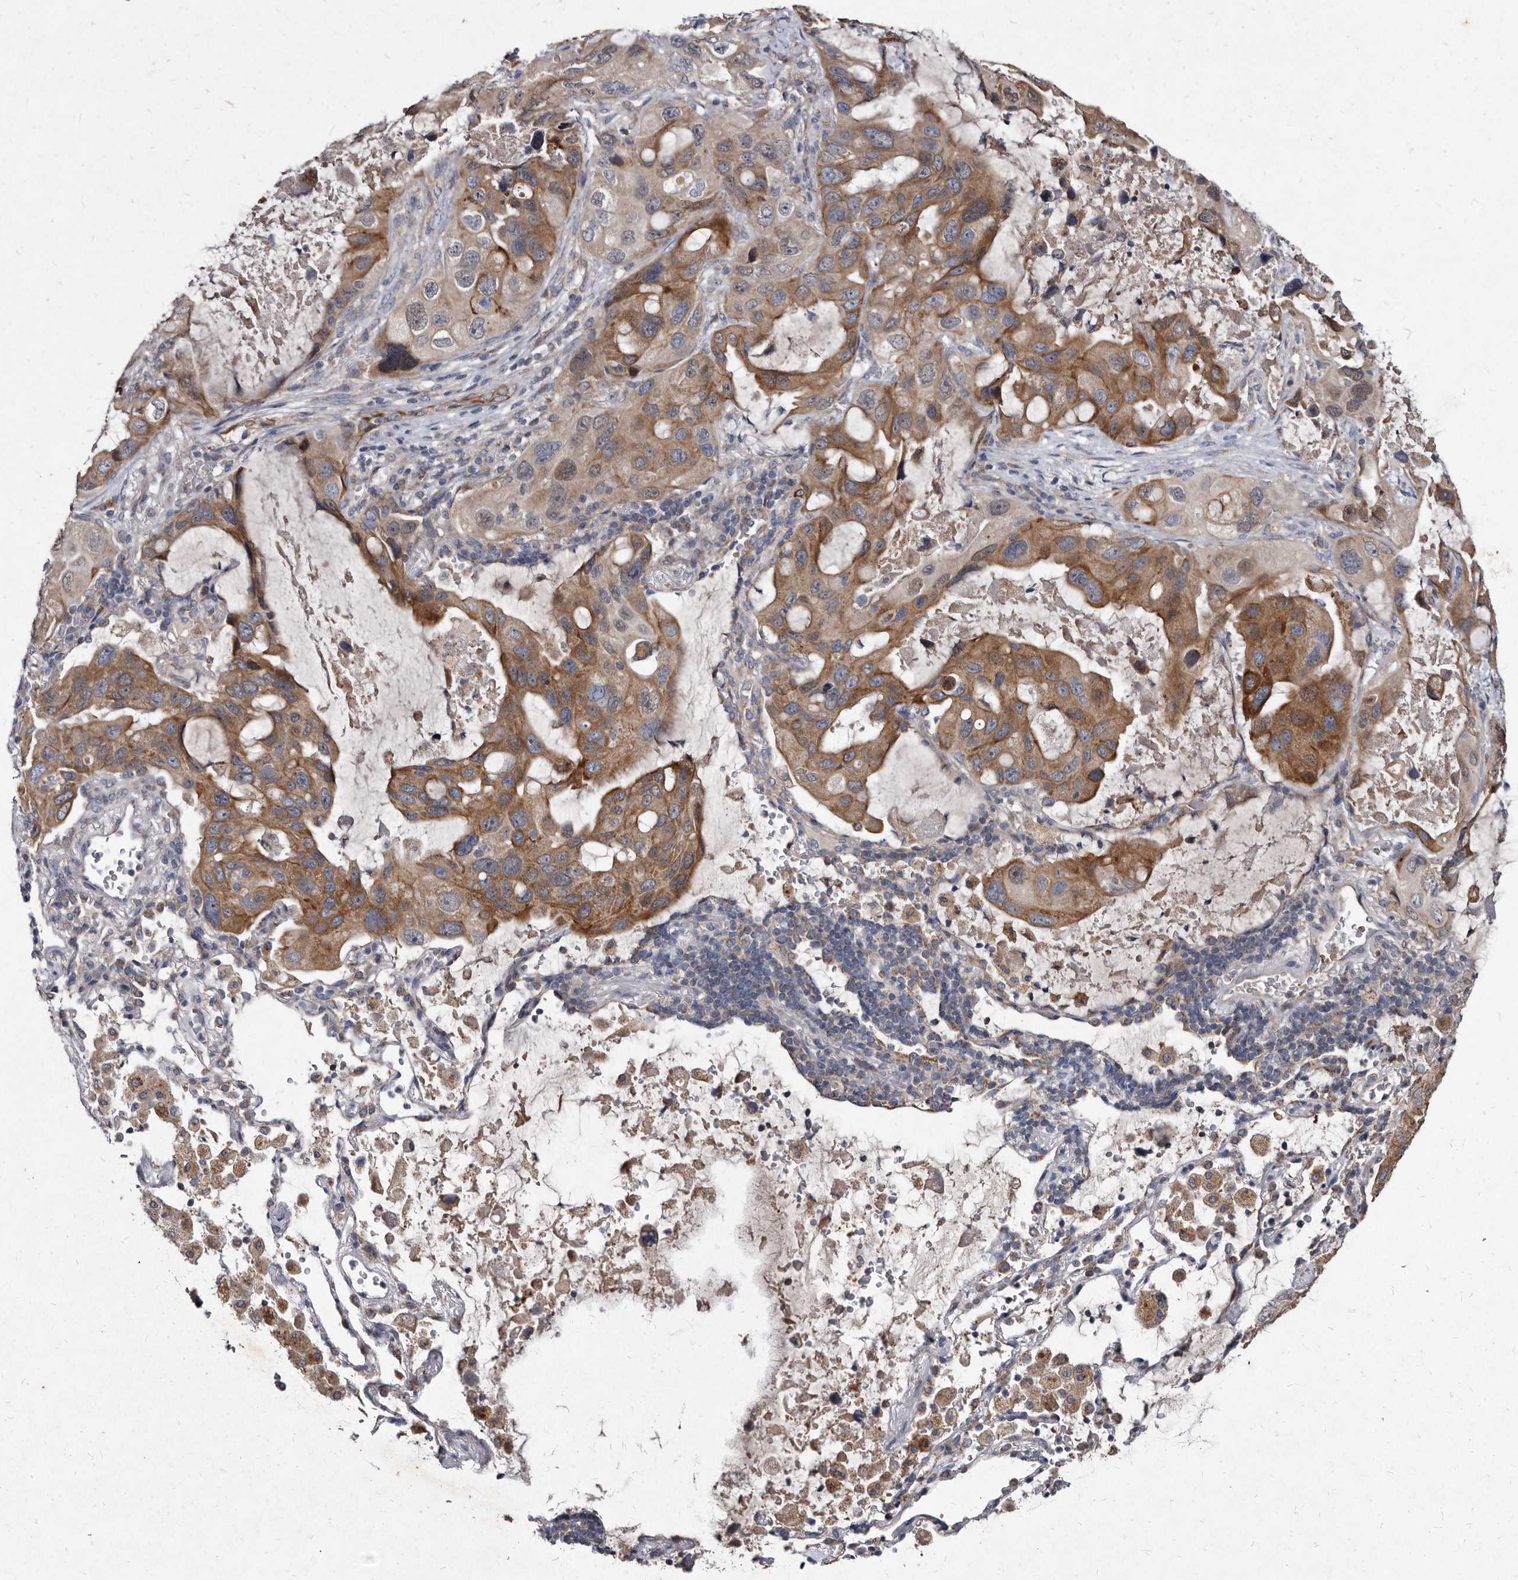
{"staining": {"intensity": "moderate", "quantity": ">75%", "location": "cytoplasmic/membranous"}, "tissue": "lung cancer", "cell_type": "Tumor cells", "image_type": "cancer", "snomed": [{"axis": "morphology", "description": "Squamous cell carcinoma, NOS"}, {"axis": "topography", "description": "Lung"}], "caption": "IHC histopathology image of neoplastic tissue: lung squamous cell carcinoma stained using IHC exhibits medium levels of moderate protein expression localized specifically in the cytoplasmic/membranous of tumor cells, appearing as a cytoplasmic/membranous brown color.", "gene": "YPEL3", "patient": {"sex": "female", "age": 73}}